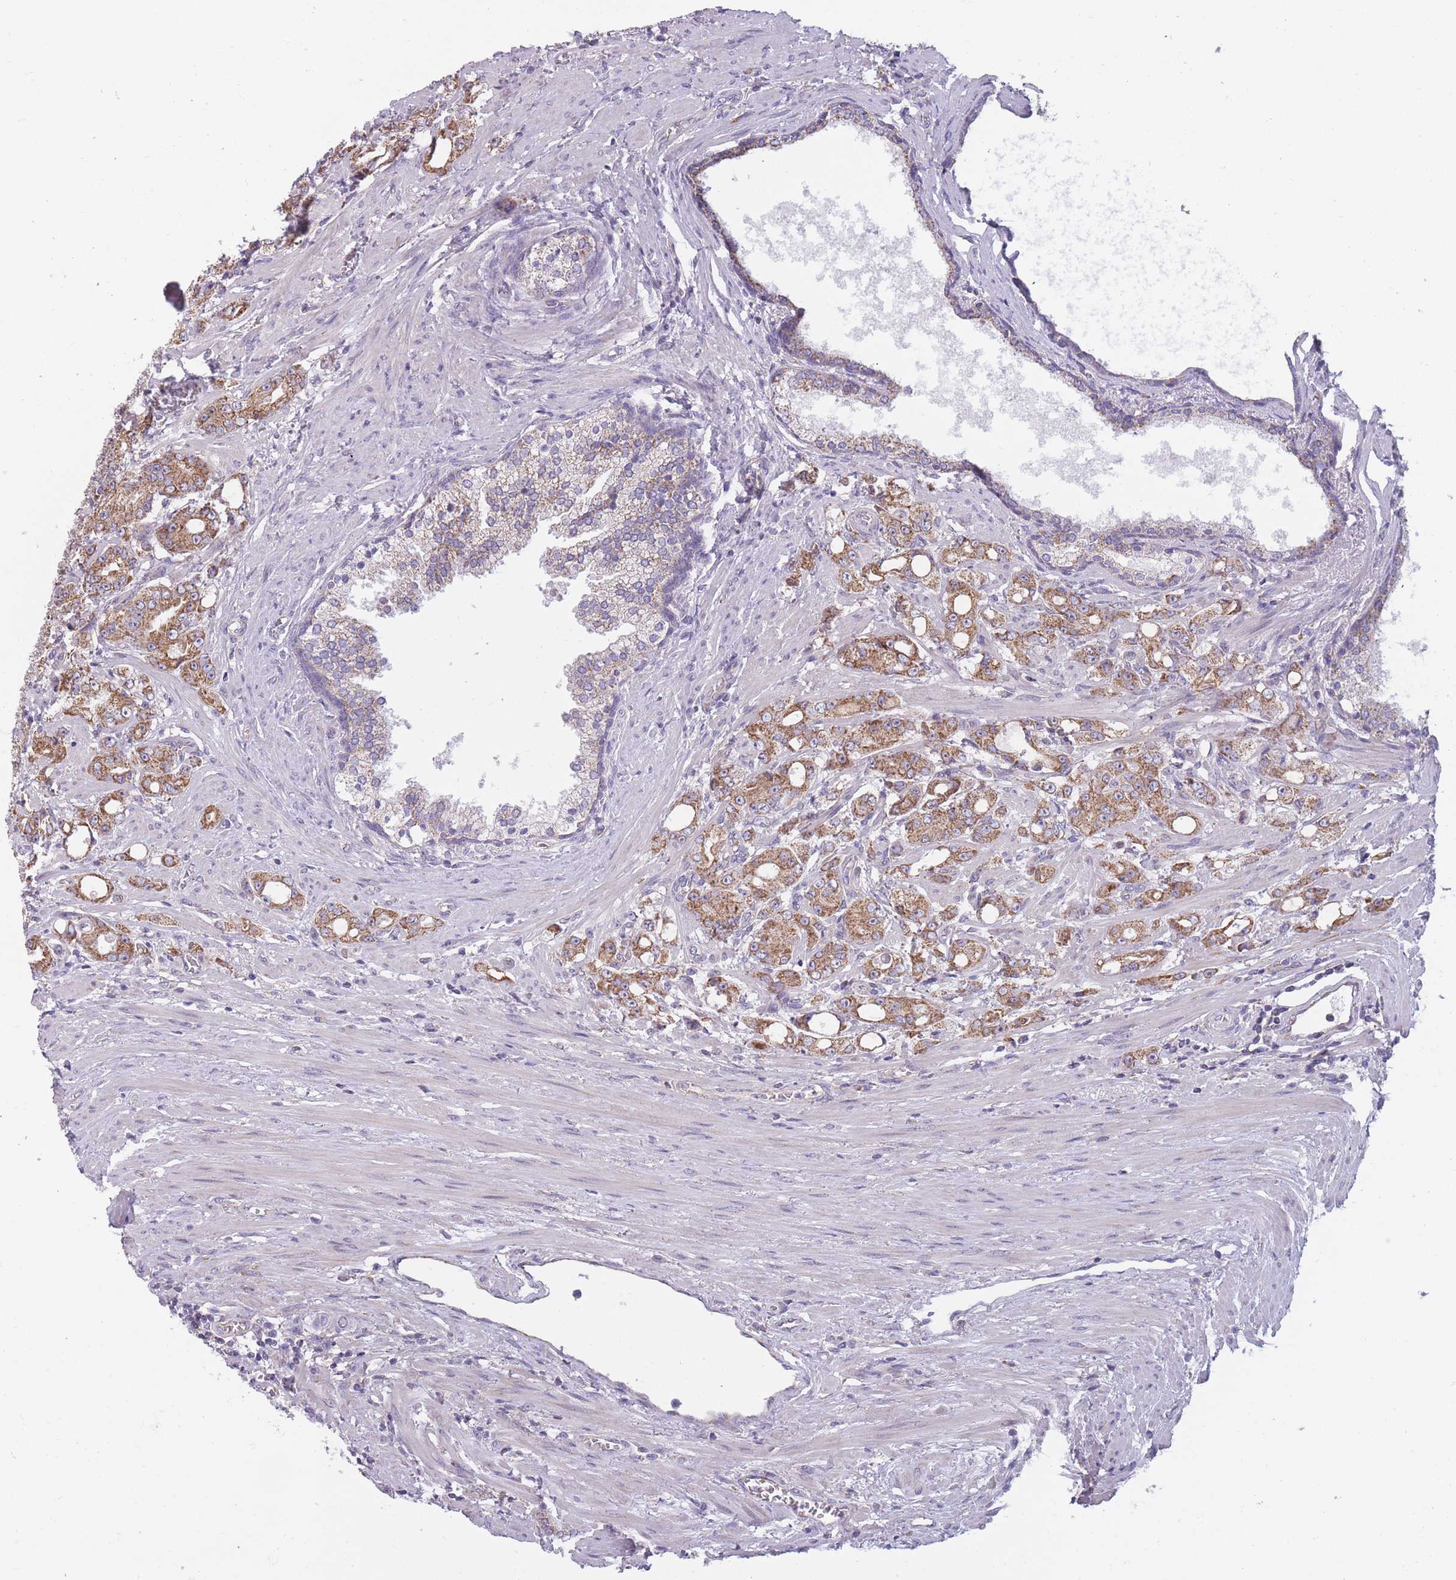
{"staining": {"intensity": "moderate", "quantity": ">75%", "location": "cytoplasmic/membranous"}, "tissue": "prostate cancer", "cell_type": "Tumor cells", "image_type": "cancer", "snomed": [{"axis": "morphology", "description": "Adenocarcinoma, High grade"}, {"axis": "topography", "description": "Prostate"}], "caption": "Prostate cancer (high-grade adenocarcinoma) stained with a protein marker exhibits moderate staining in tumor cells.", "gene": "MRPS18C", "patient": {"sex": "male", "age": 69}}